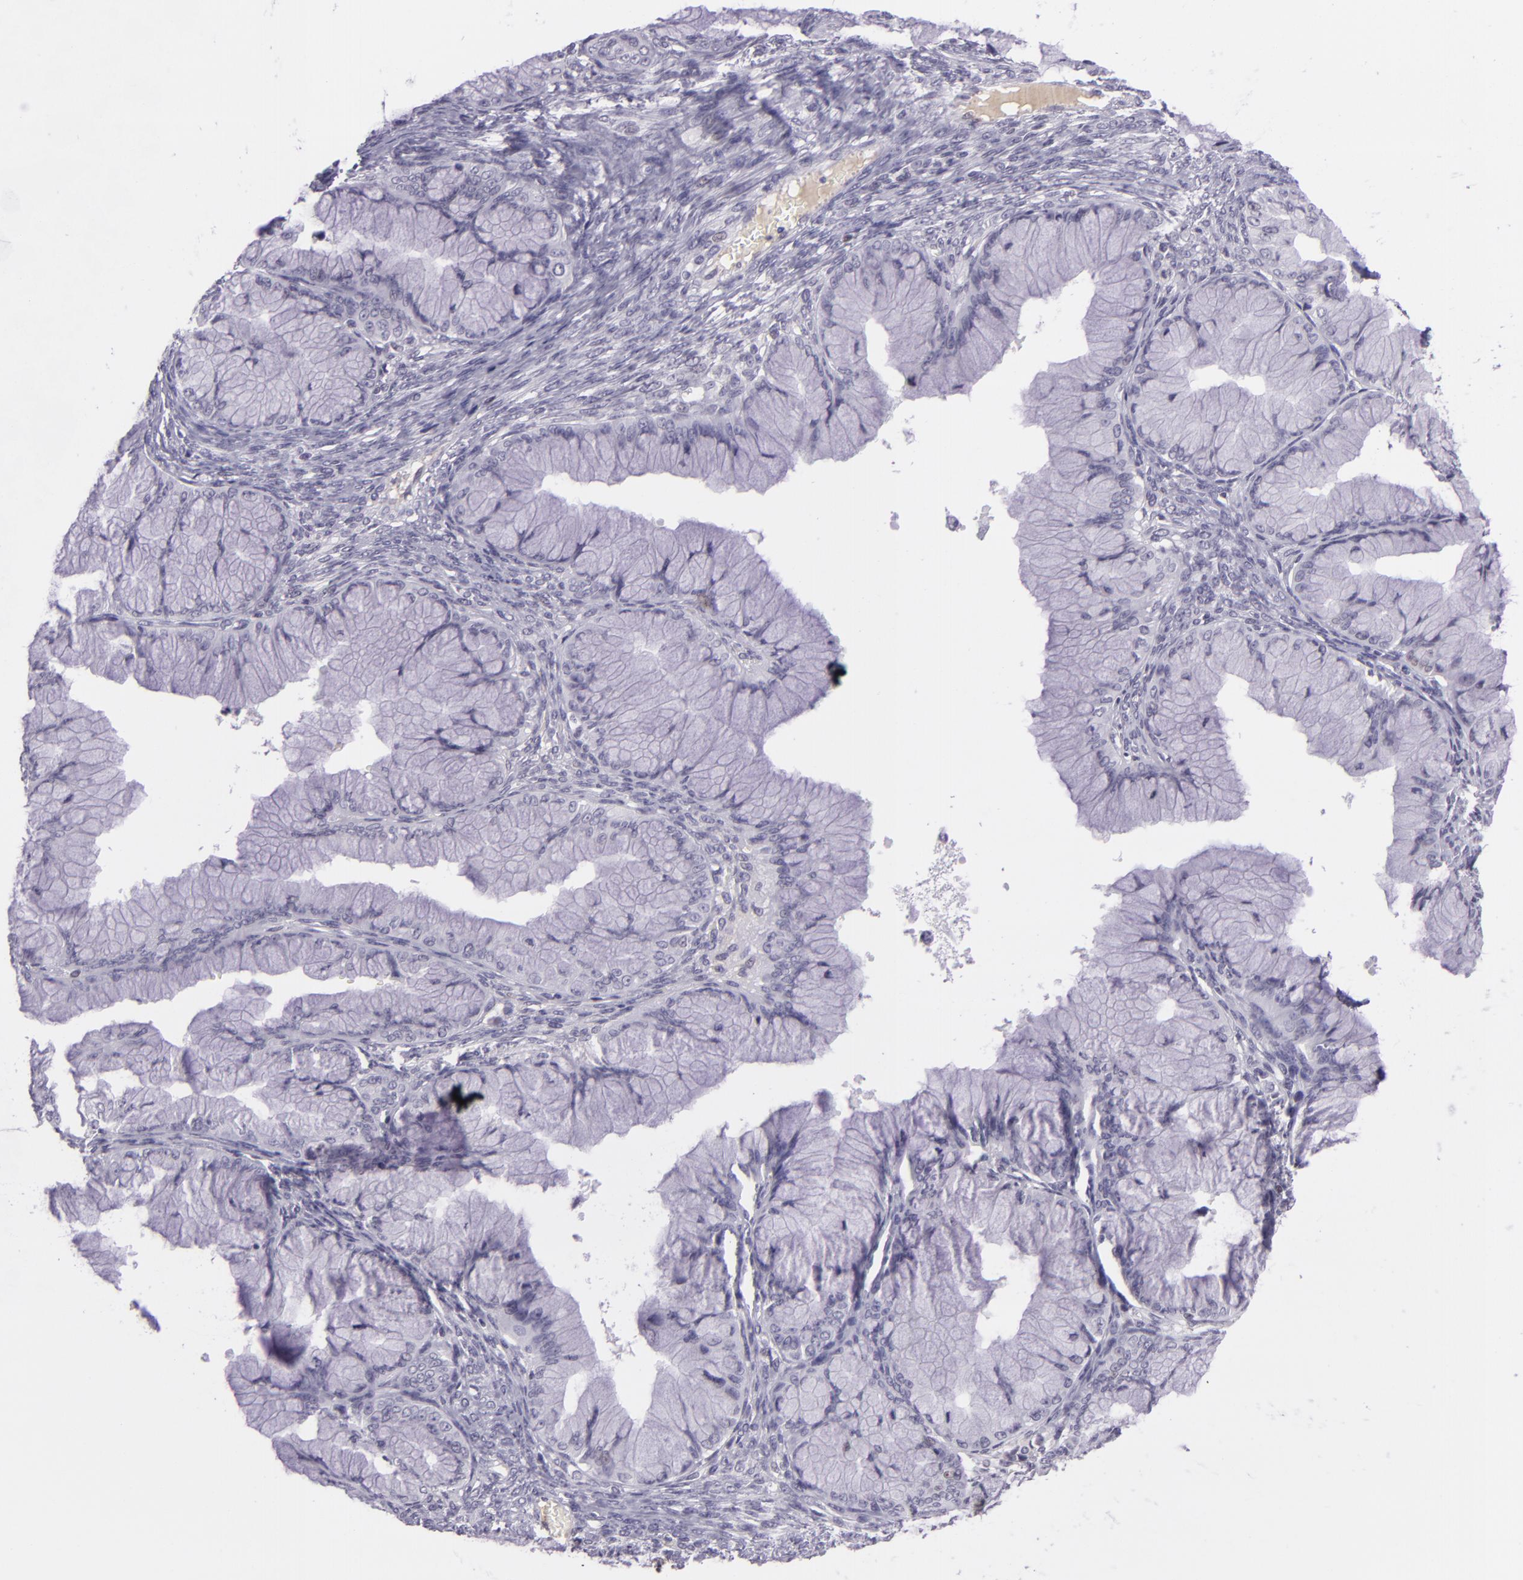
{"staining": {"intensity": "negative", "quantity": "none", "location": "none"}, "tissue": "ovarian cancer", "cell_type": "Tumor cells", "image_type": "cancer", "snomed": [{"axis": "morphology", "description": "Cystadenocarcinoma, mucinous, NOS"}, {"axis": "topography", "description": "Ovary"}], "caption": "The immunohistochemistry photomicrograph has no significant staining in tumor cells of ovarian cancer tissue.", "gene": "CHEK2", "patient": {"sex": "female", "age": 63}}